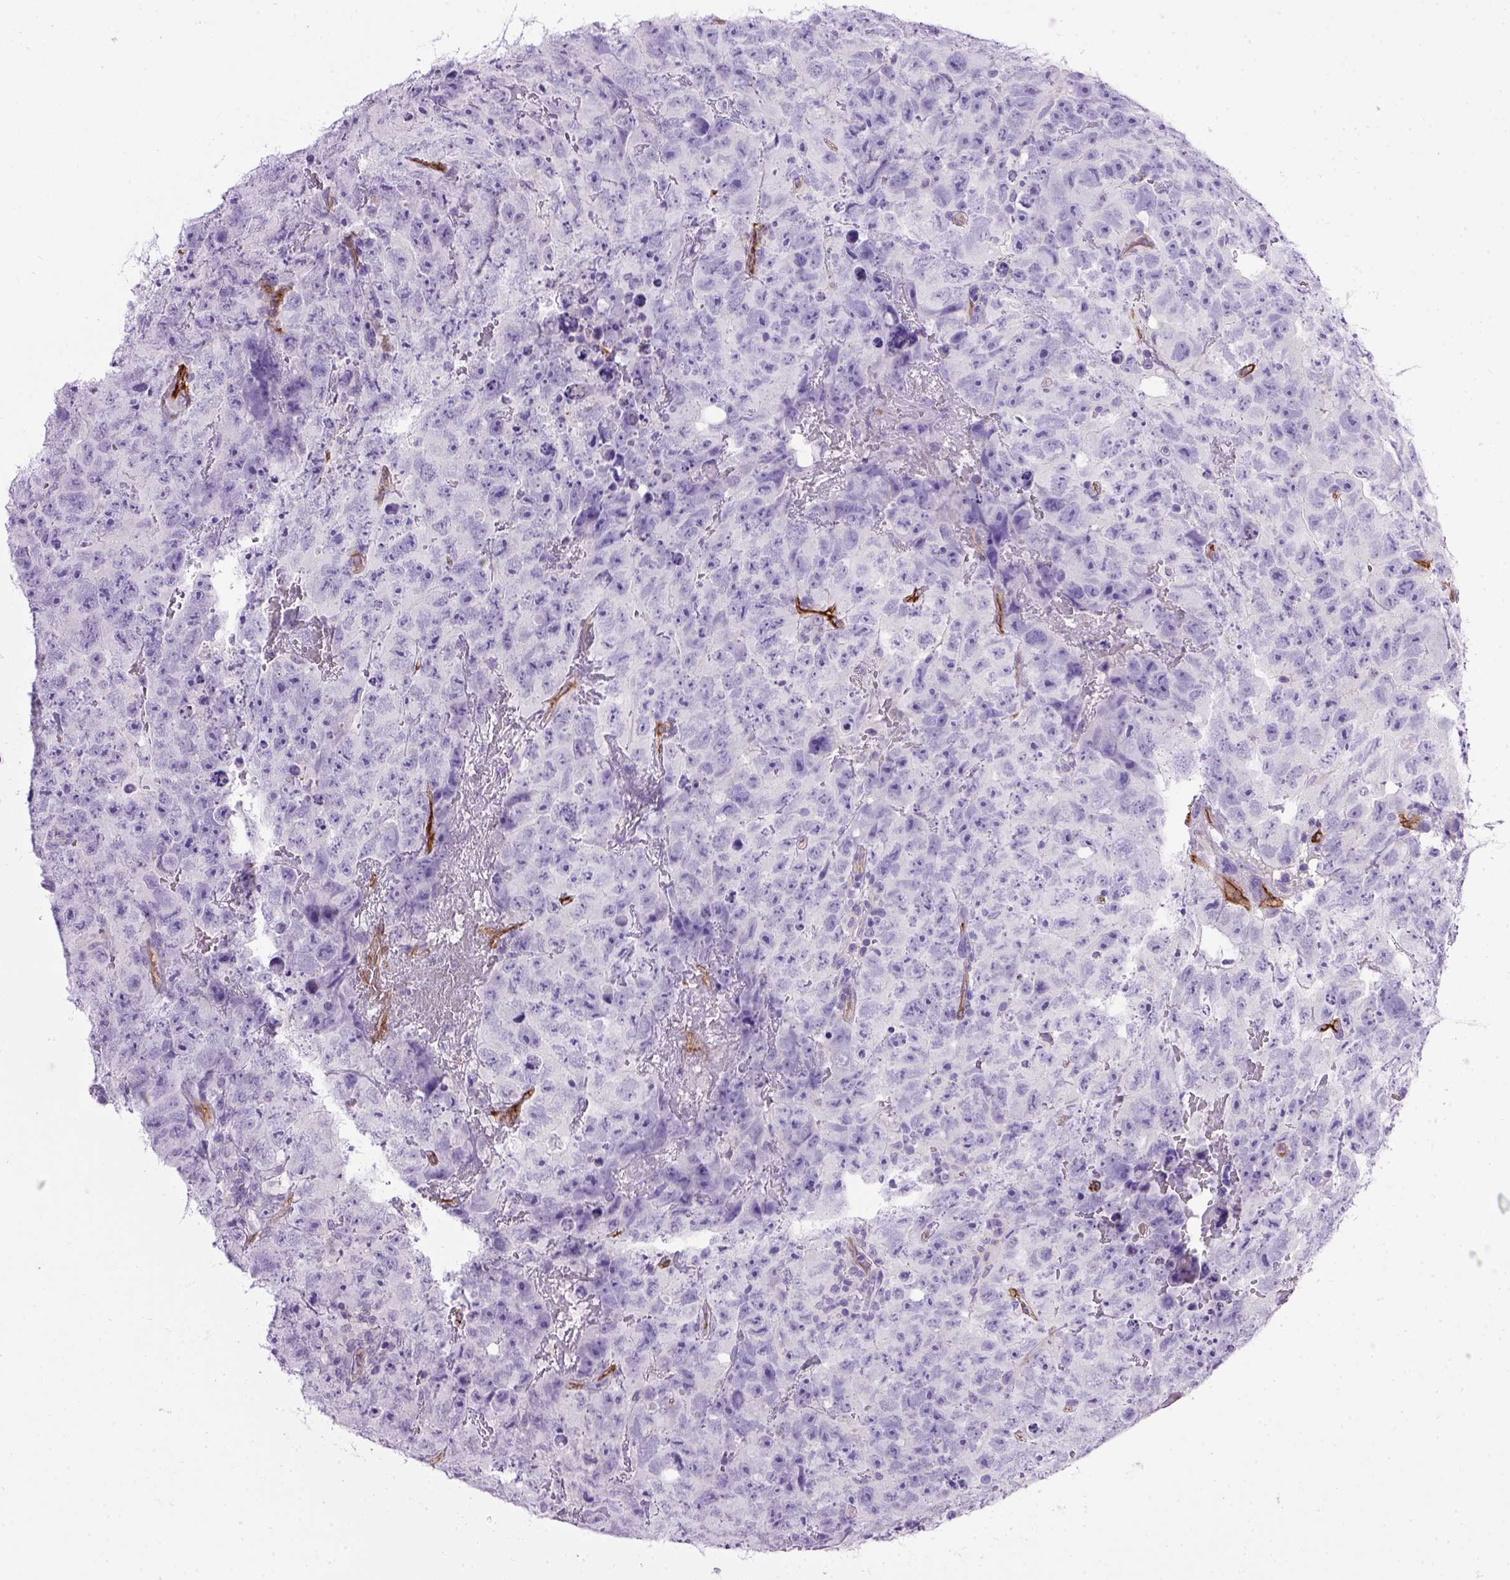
{"staining": {"intensity": "negative", "quantity": "none", "location": "none"}, "tissue": "testis cancer", "cell_type": "Tumor cells", "image_type": "cancer", "snomed": [{"axis": "morphology", "description": "Carcinoma, Embryonal, NOS"}, {"axis": "topography", "description": "Testis"}], "caption": "Immunohistochemistry (IHC) micrograph of testis cancer stained for a protein (brown), which shows no positivity in tumor cells. (Stains: DAB (3,3'-diaminobenzidine) immunohistochemistry (IHC) with hematoxylin counter stain, Microscopy: brightfield microscopy at high magnification).", "gene": "ENG", "patient": {"sex": "male", "age": 24}}